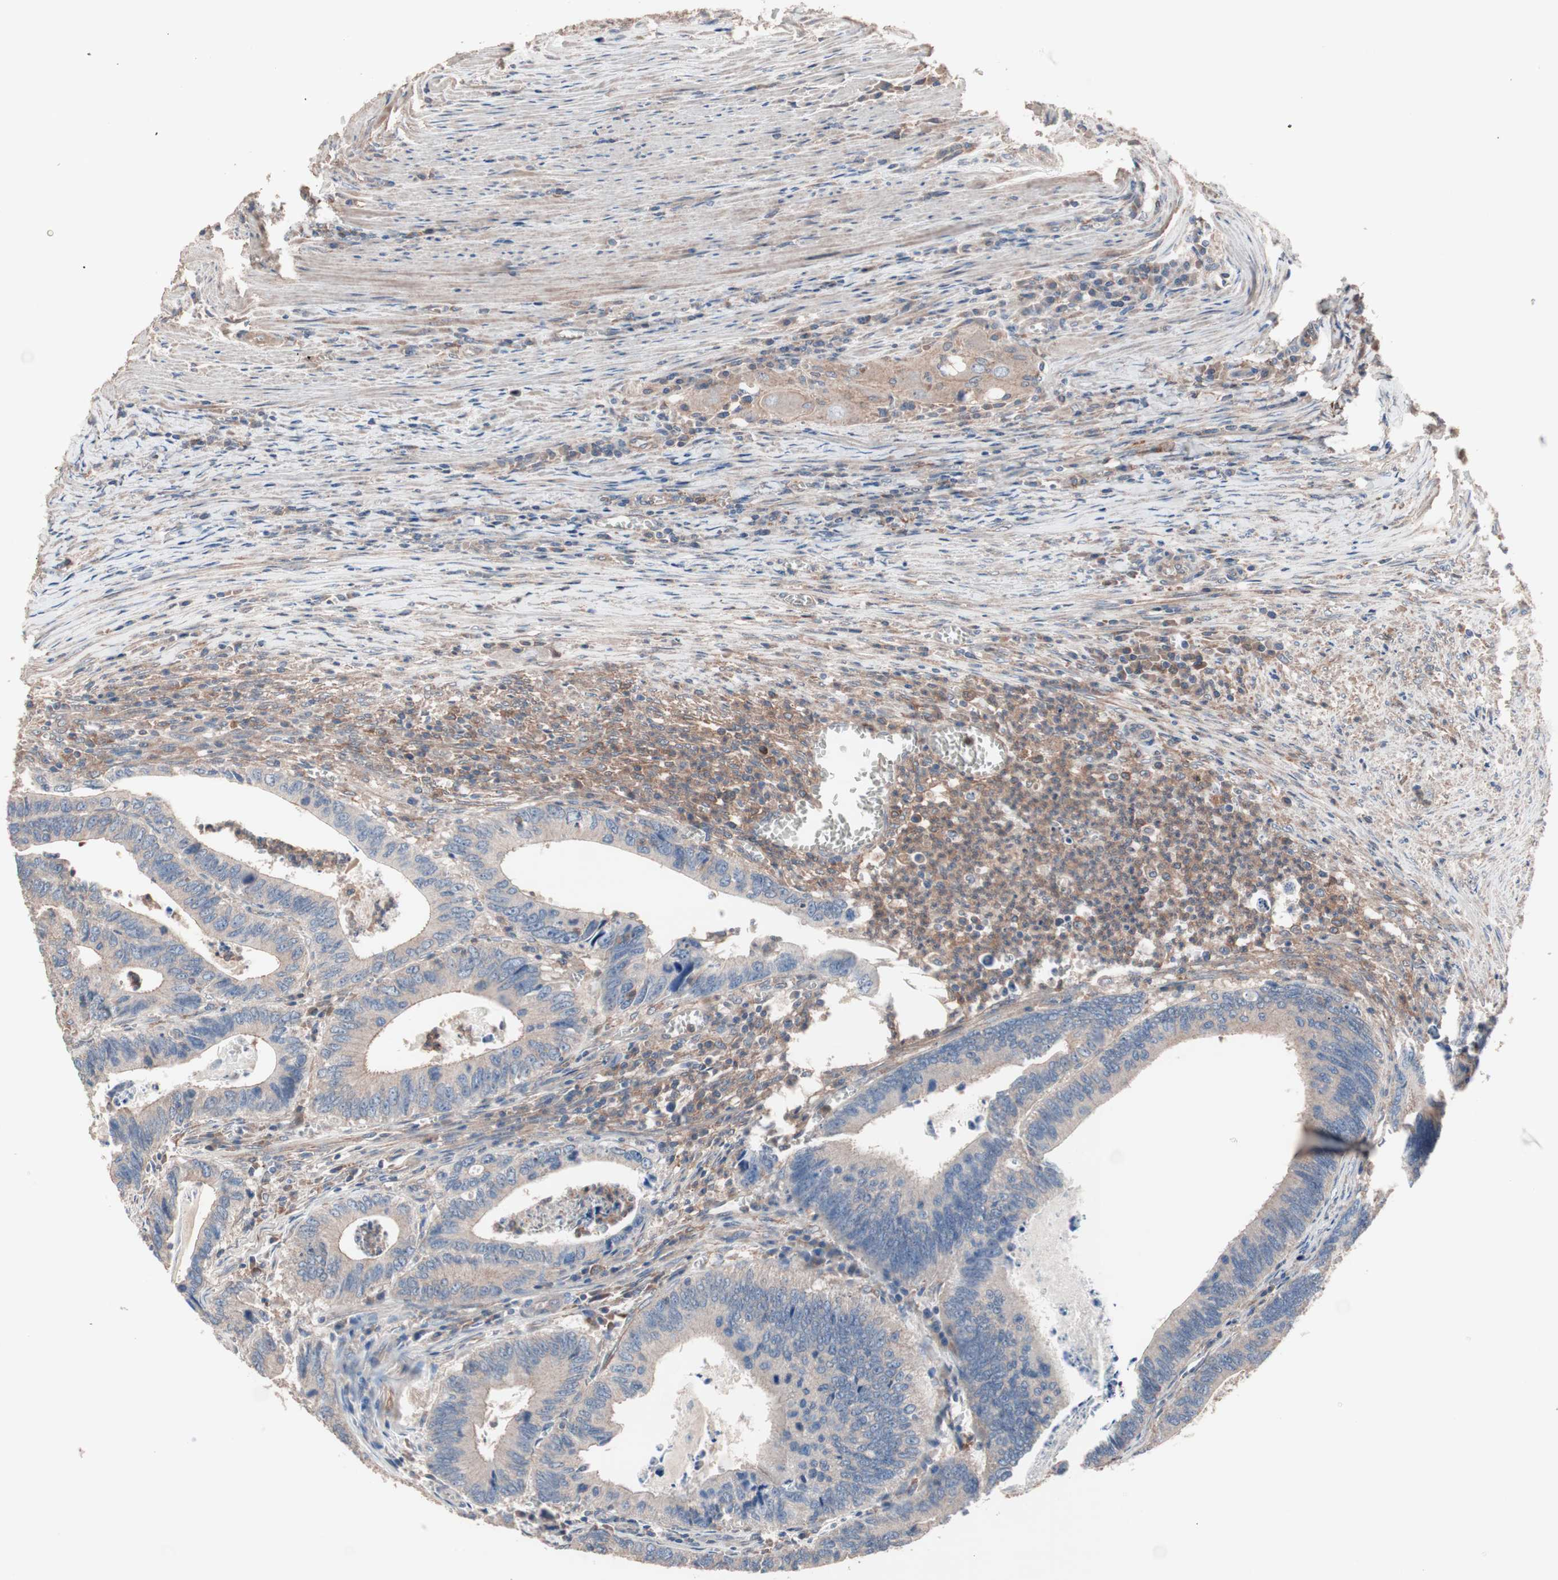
{"staining": {"intensity": "weak", "quantity": ">75%", "location": "cytoplasmic/membranous"}, "tissue": "colorectal cancer", "cell_type": "Tumor cells", "image_type": "cancer", "snomed": [{"axis": "morphology", "description": "Adenocarcinoma, NOS"}, {"axis": "topography", "description": "Colon"}], "caption": "DAB immunohistochemical staining of adenocarcinoma (colorectal) displays weak cytoplasmic/membranous protein positivity in about >75% of tumor cells.", "gene": "ATG7", "patient": {"sex": "male", "age": 72}}